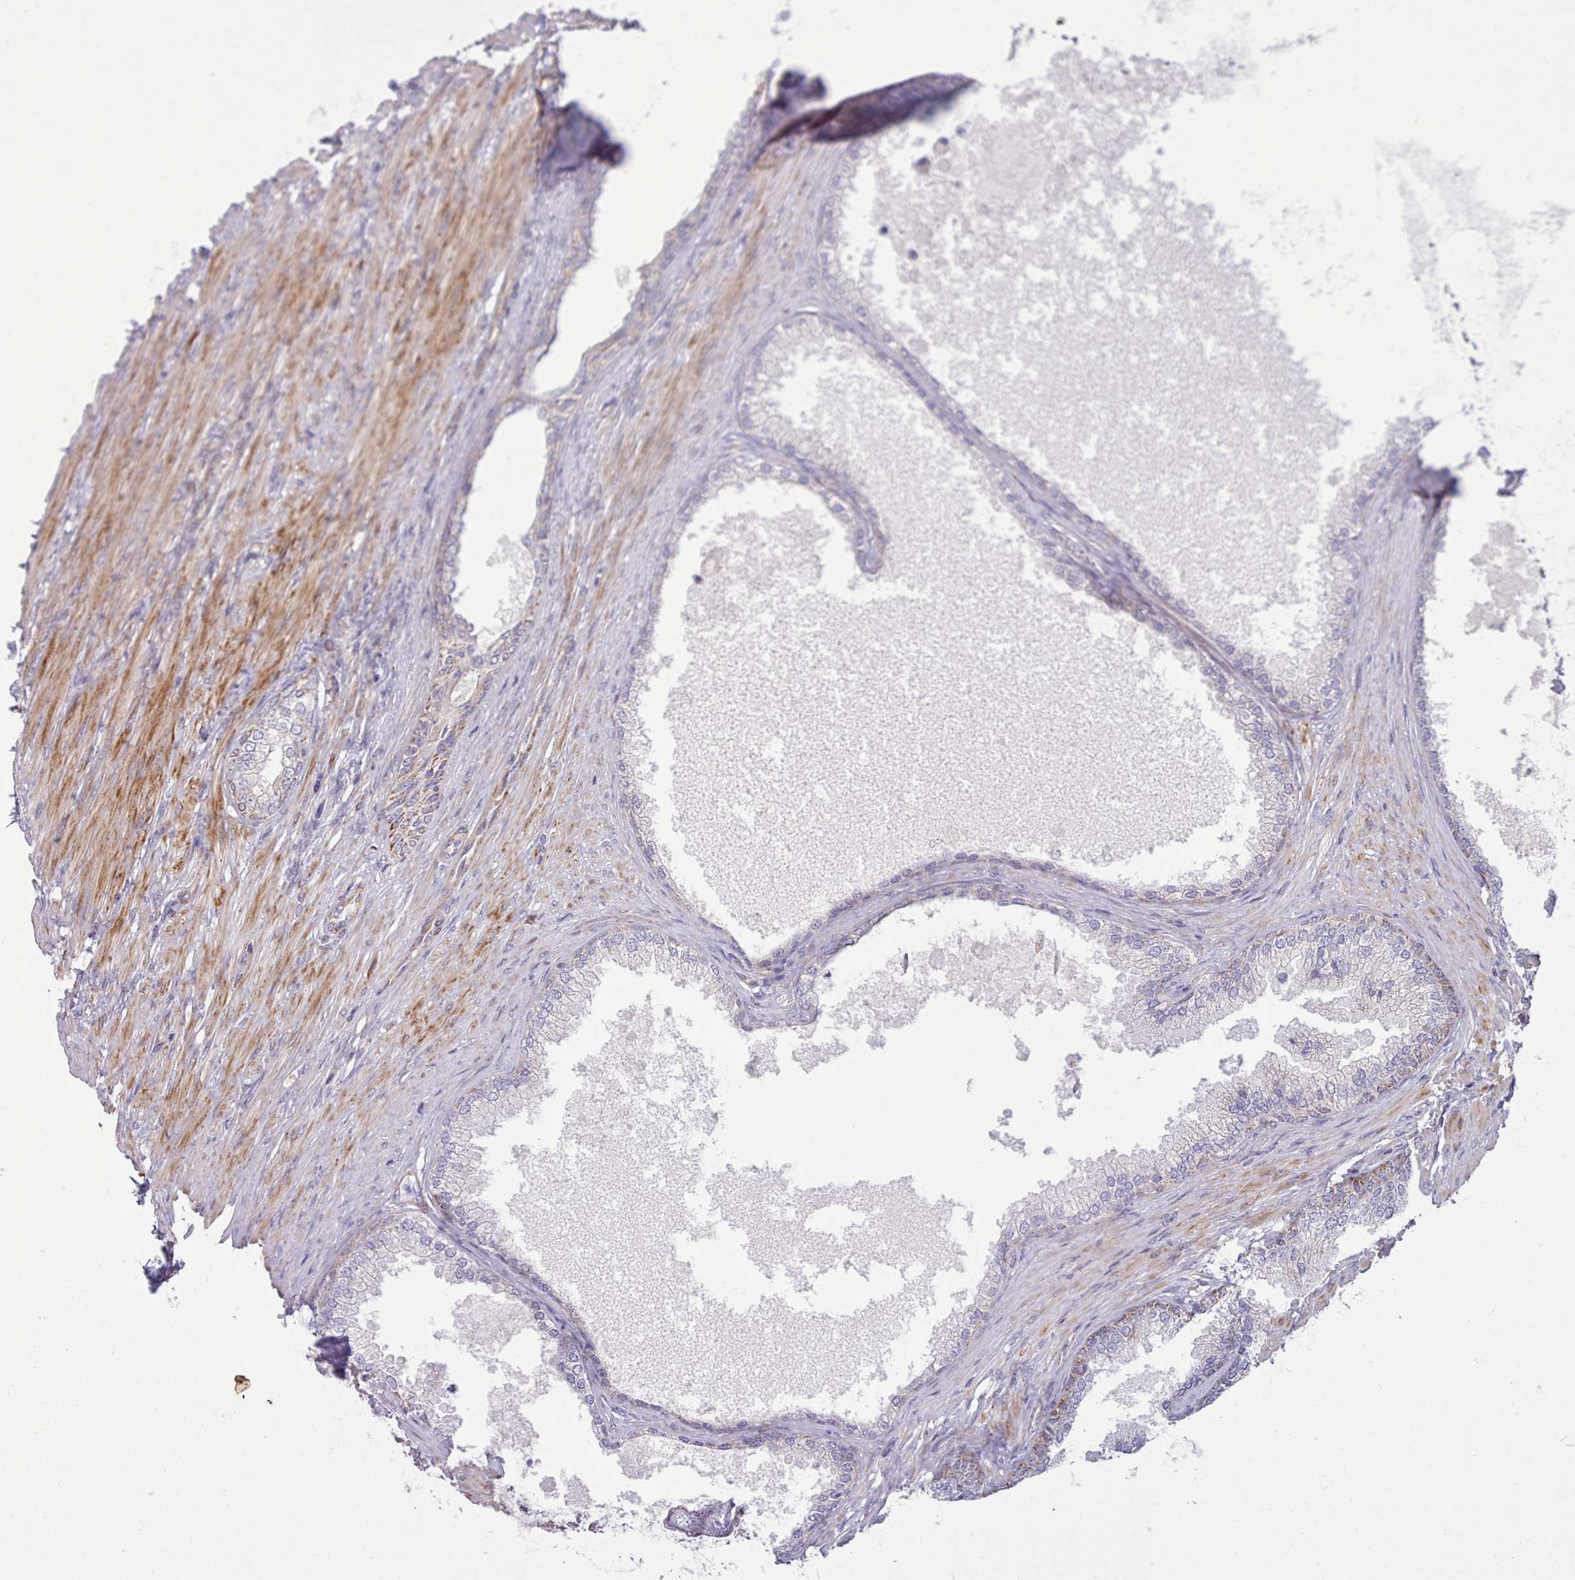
{"staining": {"intensity": "weak", "quantity": "25%-75%", "location": "cytoplasmic/membranous"}, "tissue": "prostate", "cell_type": "Glandular cells", "image_type": "normal", "snomed": [{"axis": "morphology", "description": "Normal tissue, NOS"}, {"axis": "topography", "description": "Prostate"}], "caption": "An IHC photomicrograph of unremarkable tissue is shown. Protein staining in brown highlights weak cytoplasmic/membranous positivity in prostate within glandular cells. (IHC, brightfield microscopy, high magnification).", "gene": "MRPL21", "patient": {"sex": "male", "age": 76}}